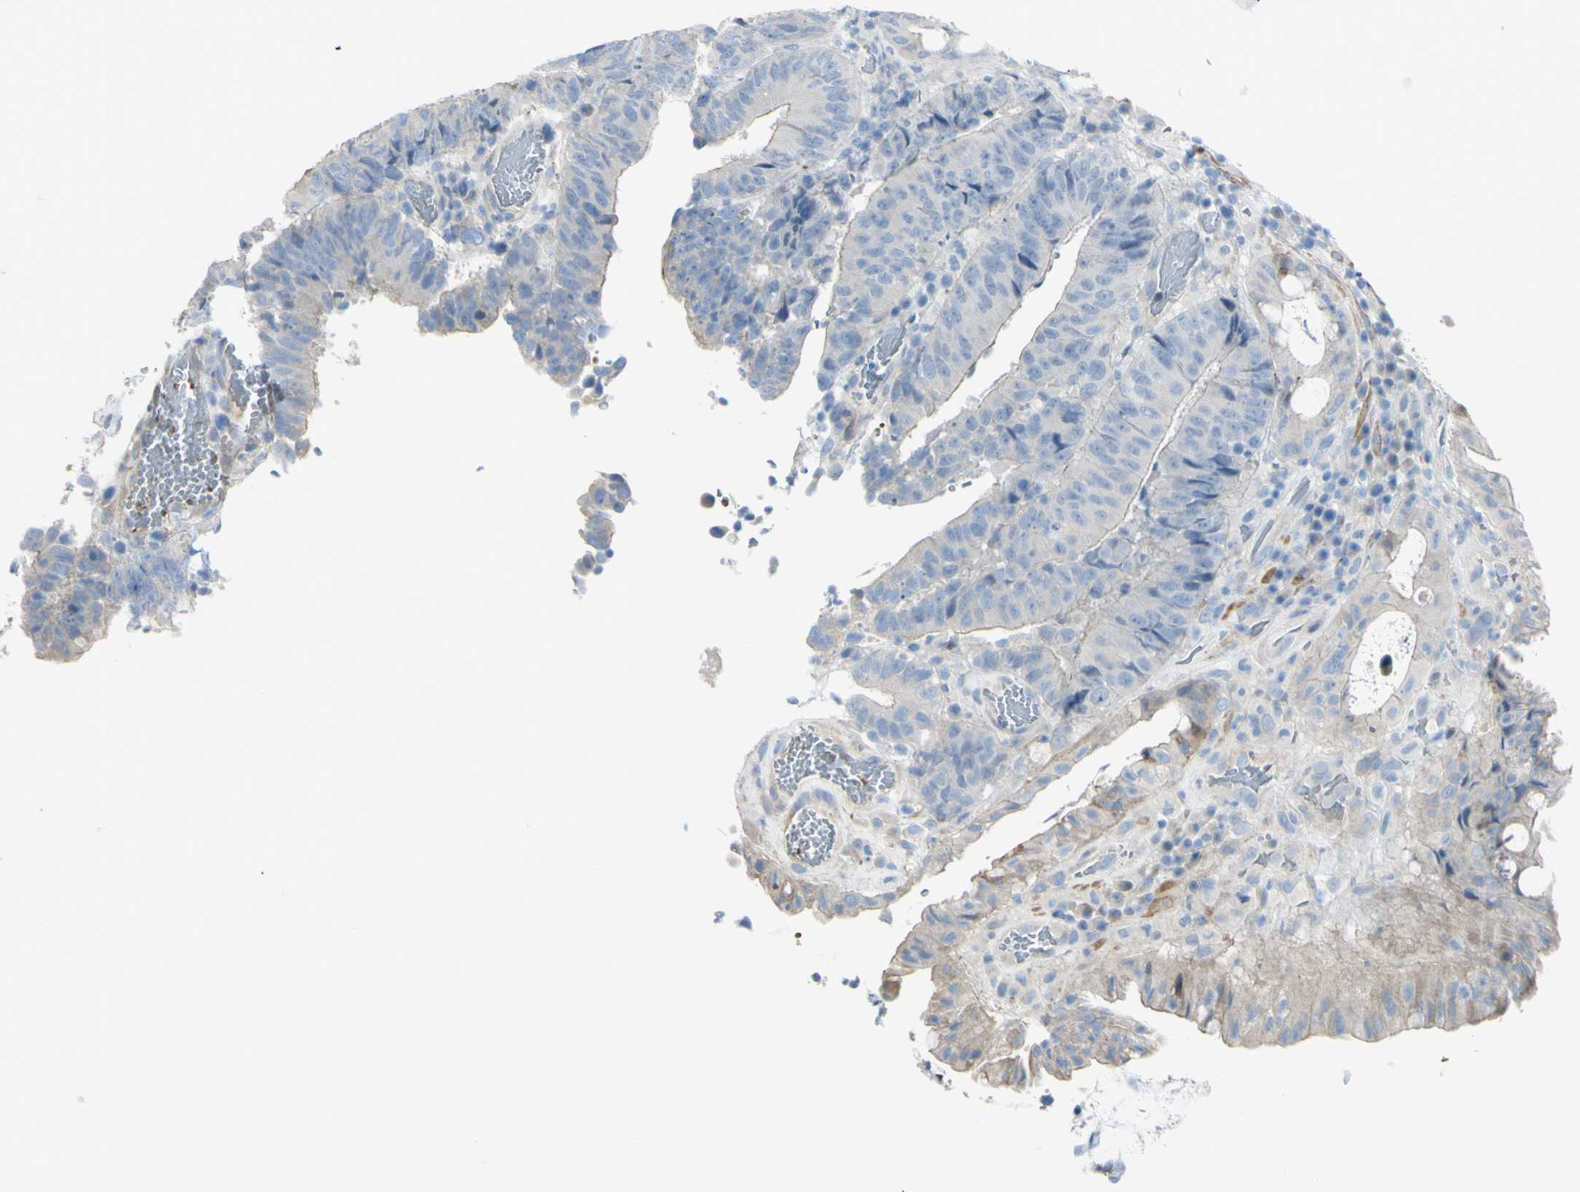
{"staining": {"intensity": "negative", "quantity": "none", "location": "none"}, "tissue": "colorectal cancer", "cell_type": "Tumor cells", "image_type": "cancer", "snomed": [{"axis": "morphology", "description": "Adenocarcinoma, NOS"}, {"axis": "topography", "description": "Rectum"}], "caption": "Immunohistochemistry of human colorectal cancer shows no staining in tumor cells.", "gene": "NCBP2L", "patient": {"sex": "male", "age": 72}}